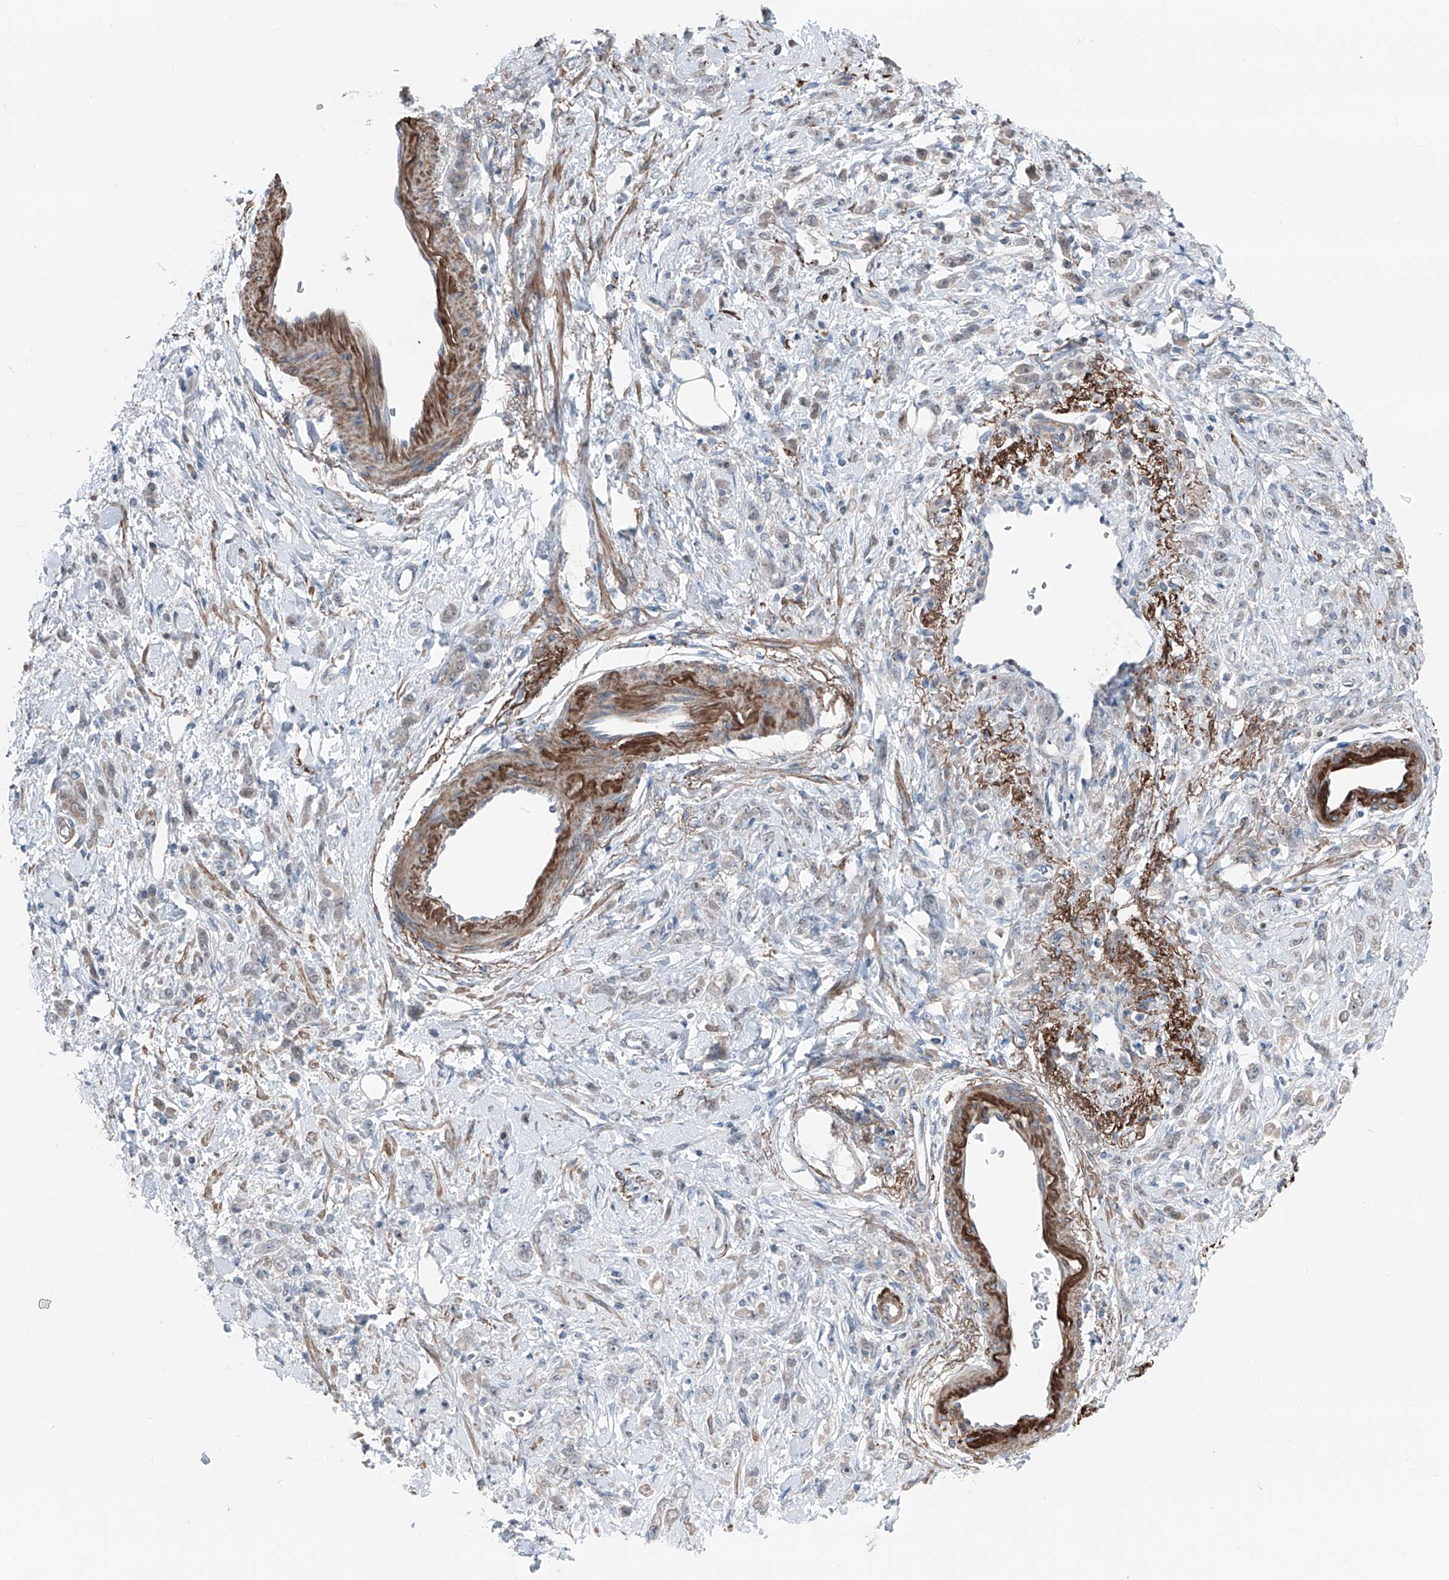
{"staining": {"intensity": "negative", "quantity": "none", "location": "none"}, "tissue": "stomach cancer", "cell_type": "Tumor cells", "image_type": "cancer", "snomed": [{"axis": "morphology", "description": "Normal tissue, NOS"}, {"axis": "morphology", "description": "Adenocarcinoma, NOS"}, {"axis": "topography", "description": "Stomach"}], "caption": "Immunohistochemical staining of stomach cancer displays no significant expression in tumor cells.", "gene": "HSPB11", "patient": {"sex": "male", "age": 82}}